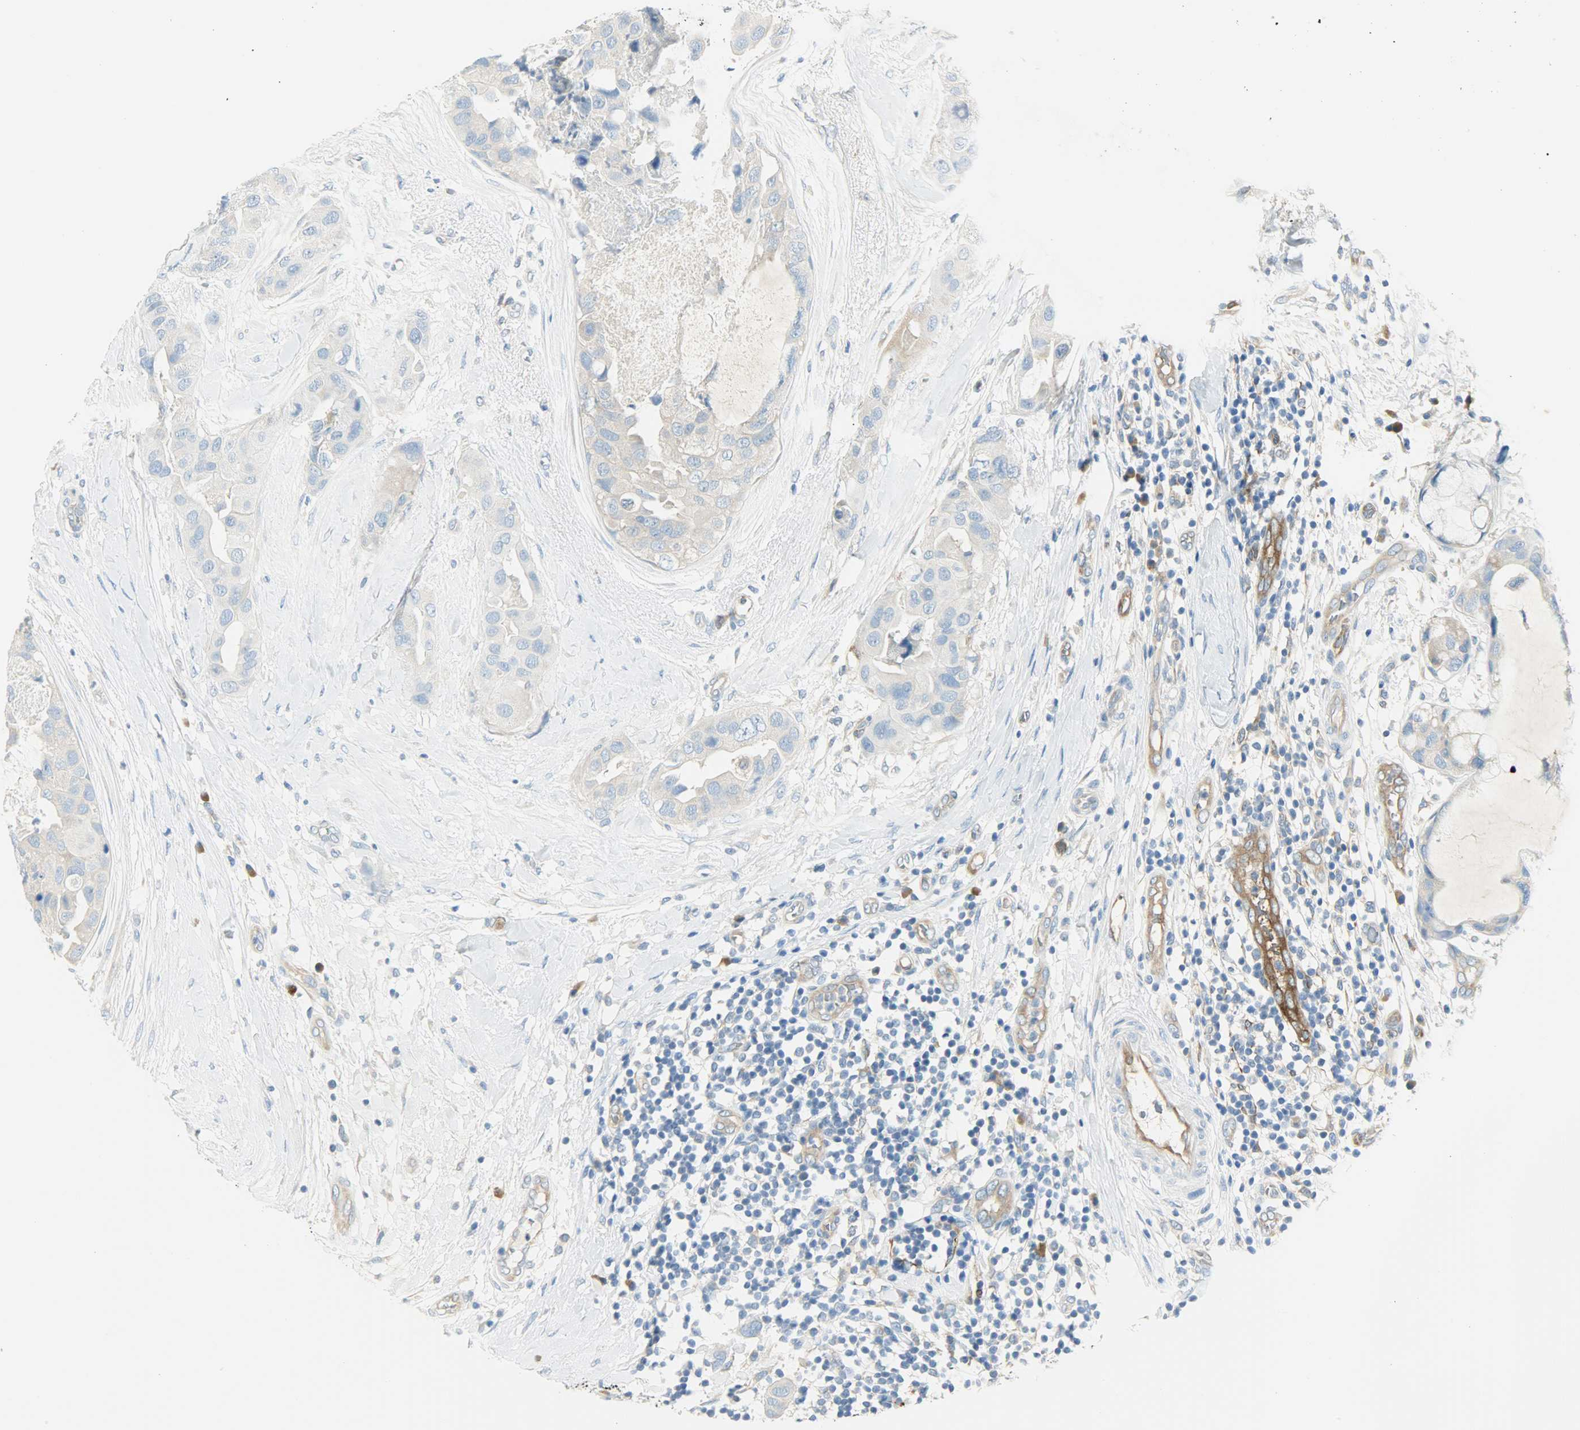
{"staining": {"intensity": "weak", "quantity": "25%-75%", "location": "cytoplasmic/membranous"}, "tissue": "breast cancer", "cell_type": "Tumor cells", "image_type": "cancer", "snomed": [{"axis": "morphology", "description": "Duct carcinoma"}, {"axis": "topography", "description": "Breast"}], "caption": "Breast invasive ductal carcinoma tissue reveals weak cytoplasmic/membranous expression in about 25%-75% of tumor cells, visualized by immunohistochemistry. (DAB (3,3'-diaminobenzidine) = brown stain, brightfield microscopy at high magnification).", "gene": "WARS1", "patient": {"sex": "female", "age": 40}}